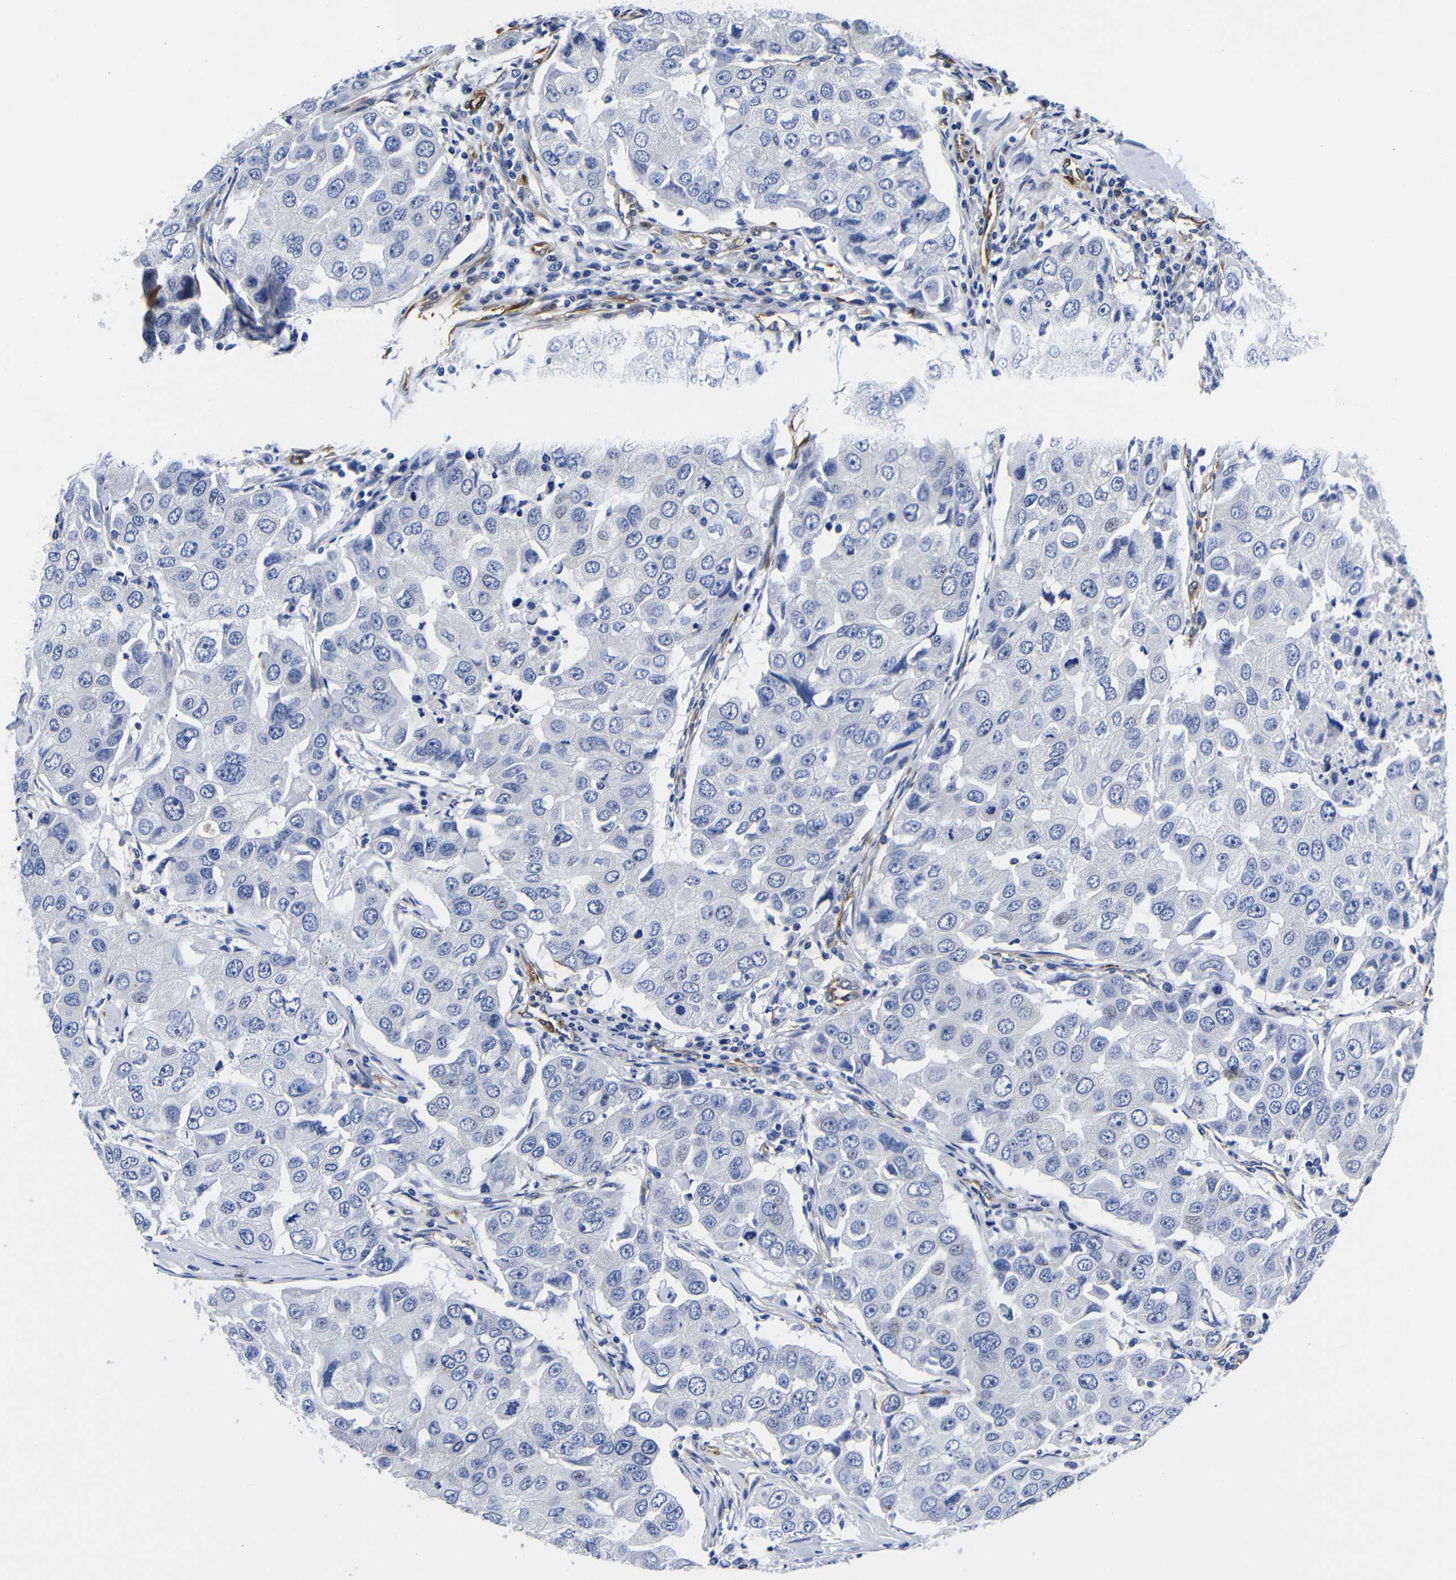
{"staining": {"intensity": "negative", "quantity": "none", "location": "none"}, "tissue": "breast cancer", "cell_type": "Tumor cells", "image_type": "cancer", "snomed": [{"axis": "morphology", "description": "Duct carcinoma"}, {"axis": "topography", "description": "Breast"}], "caption": "IHC of infiltrating ductal carcinoma (breast) exhibits no positivity in tumor cells.", "gene": "LRIG1", "patient": {"sex": "female", "age": 27}}